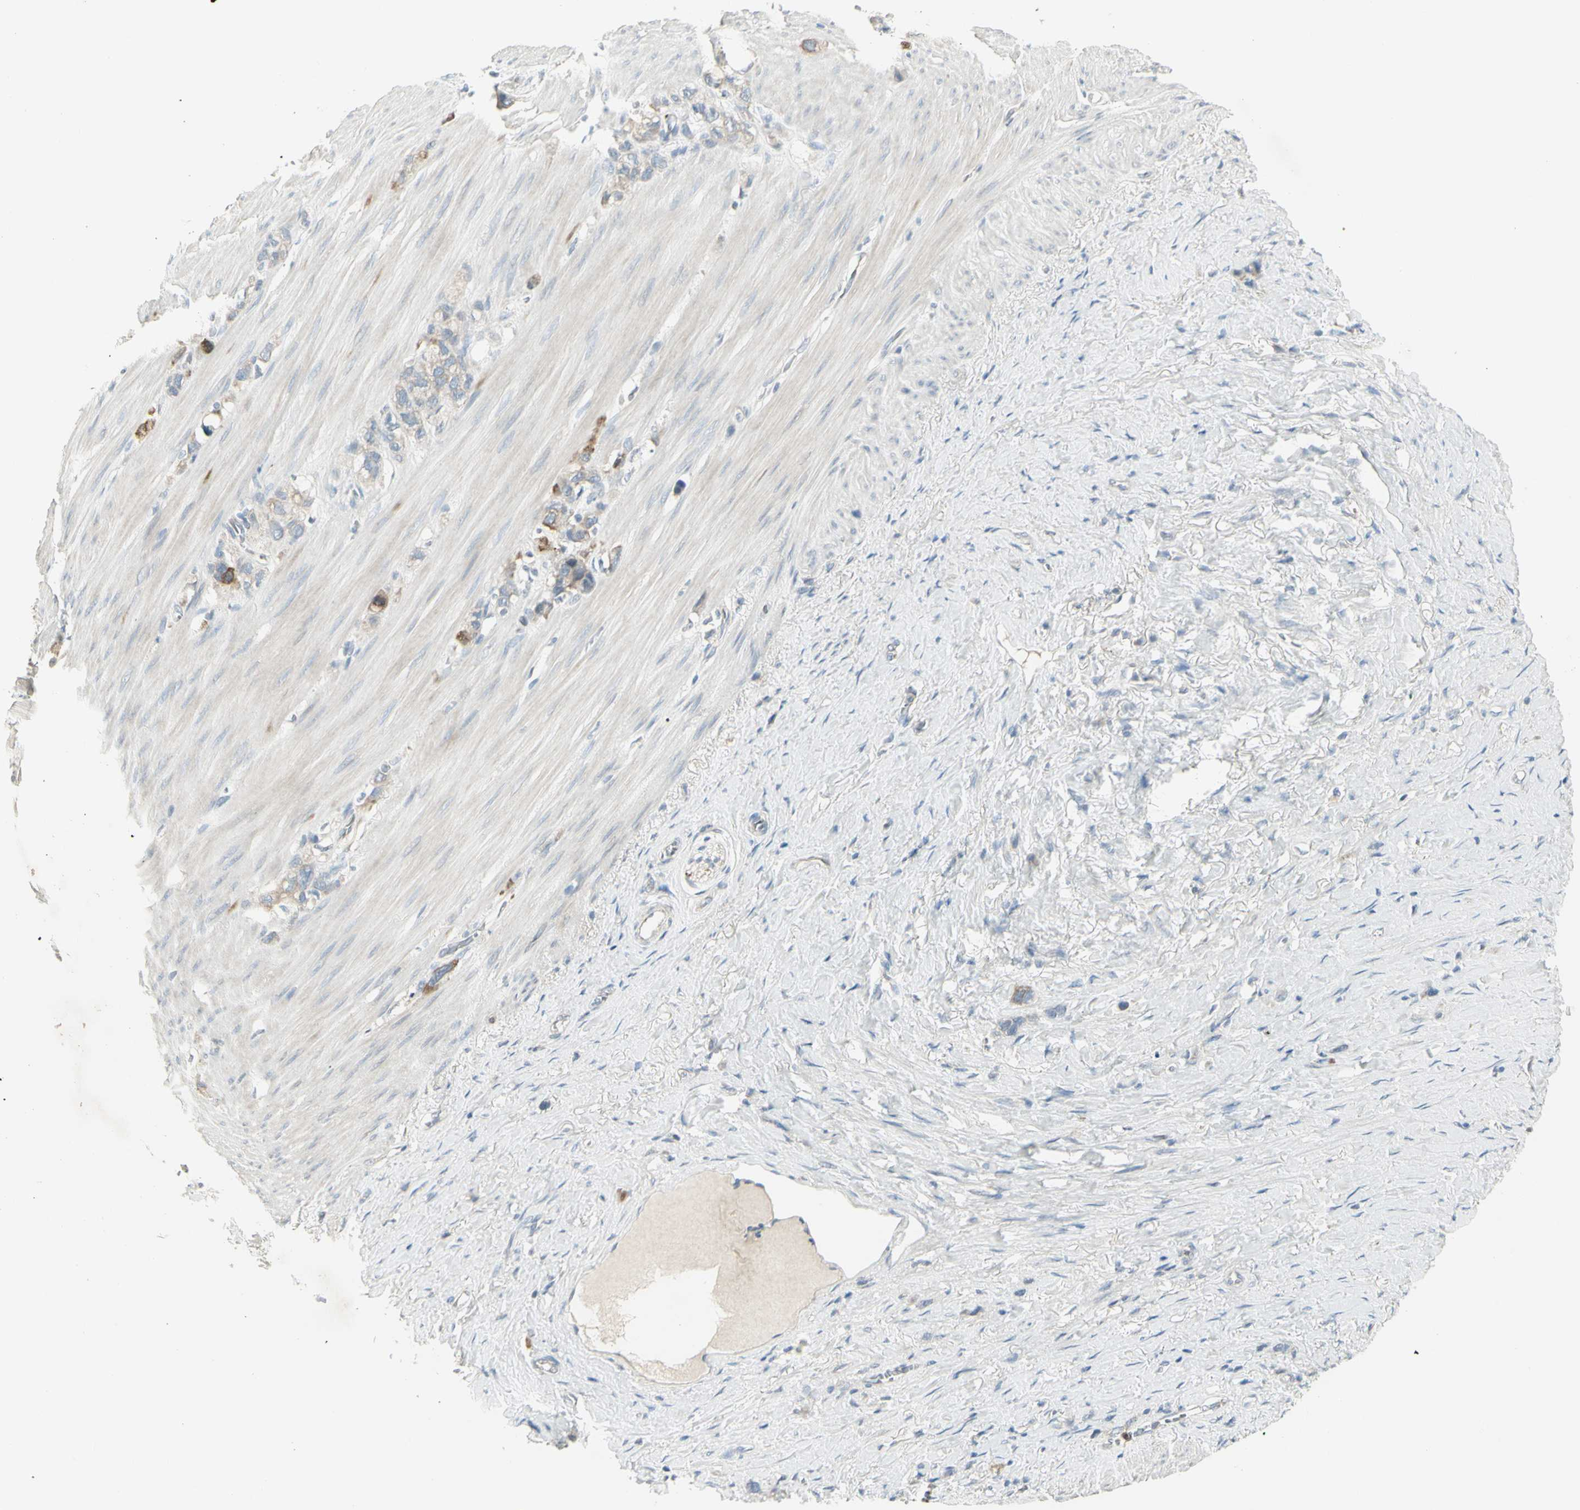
{"staining": {"intensity": "moderate", "quantity": "<25%", "location": "cytoplasmic/membranous"}, "tissue": "stomach cancer", "cell_type": "Tumor cells", "image_type": "cancer", "snomed": [{"axis": "morphology", "description": "Normal tissue, NOS"}, {"axis": "morphology", "description": "Adenocarcinoma, NOS"}, {"axis": "morphology", "description": "Adenocarcinoma, High grade"}, {"axis": "topography", "description": "Stomach, upper"}, {"axis": "topography", "description": "Stomach"}], "caption": "Human stomach cancer stained with a protein marker demonstrates moderate staining in tumor cells.", "gene": "CCNB2", "patient": {"sex": "female", "age": 65}}